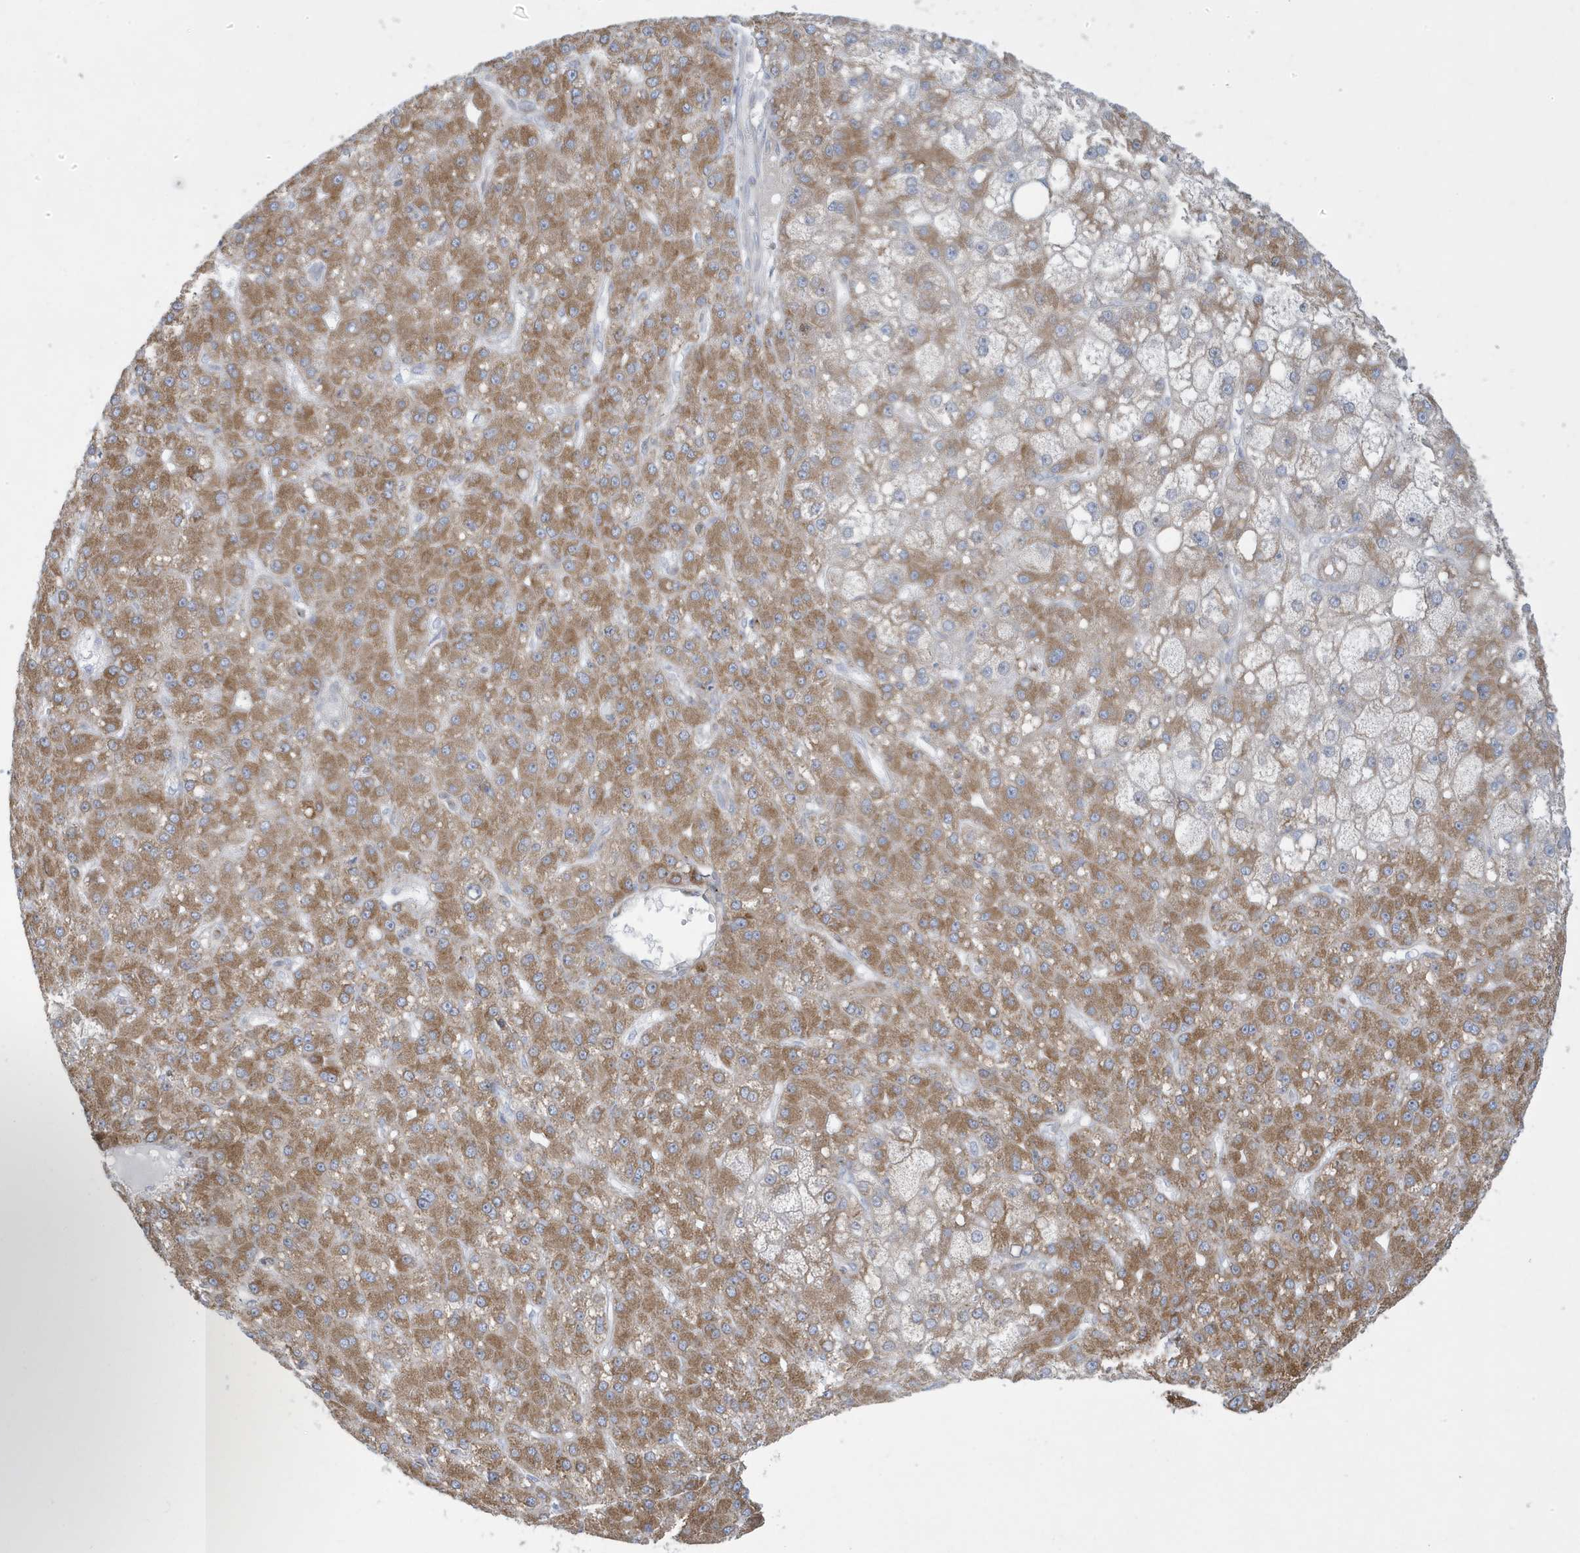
{"staining": {"intensity": "moderate", "quantity": ">75%", "location": "cytoplasmic/membranous"}, "tissue": "liver cancer", "cell_type": "Tumor cells", "image_type": "cancer", "snomed": [{"axis": "morphology", "description": "Carcinoma, Hepatocellular, NOS"}, {"axis": "topography", "description": "Liver"}], "caption": "Immunohistochemistry of human liver cancer exhibits medium levels of moderate cytoplasmic/membranous positivity in about >75% of tumor cells.", "gene": "SLAMF9", "patient": {"sex": "male", "age": 67}}